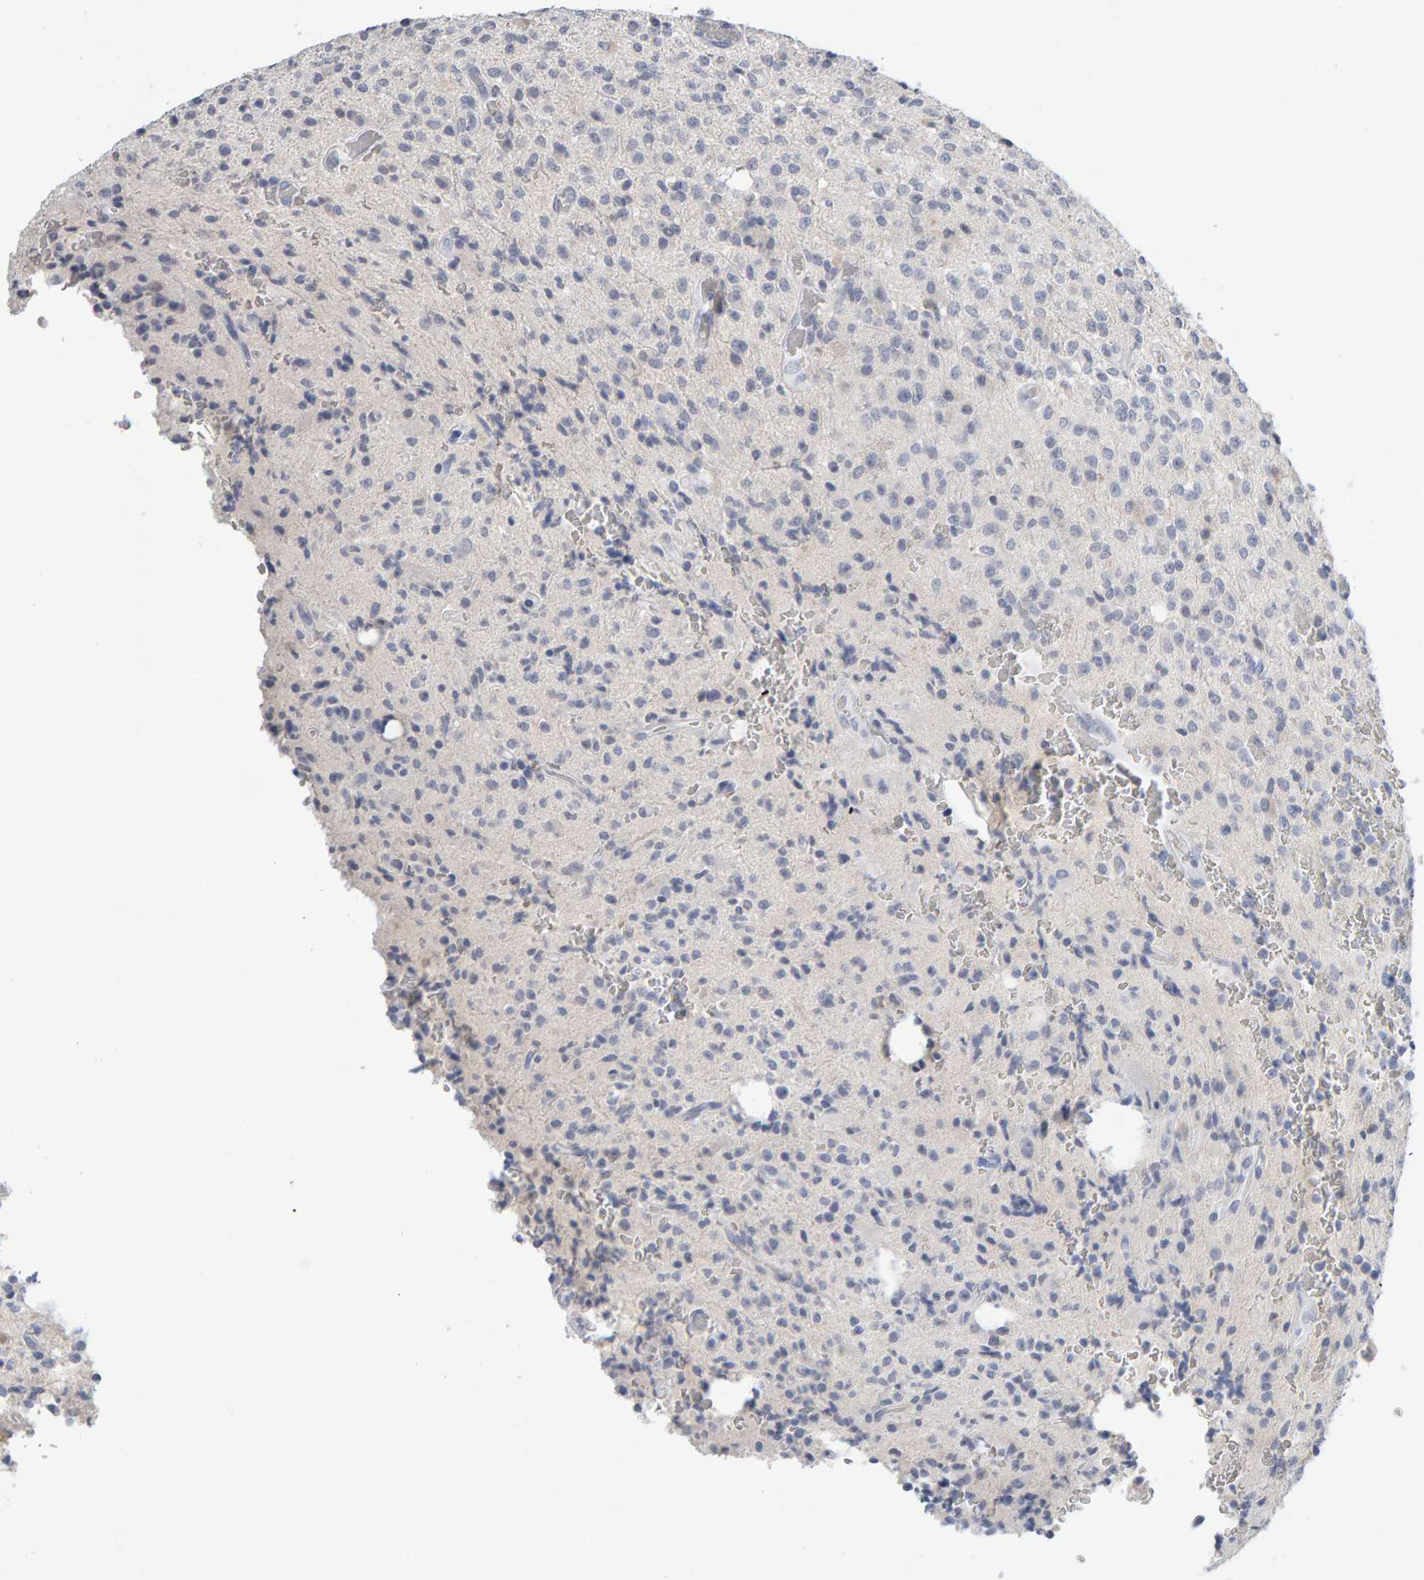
{"staining": {"intensity": "negative", "quantity": "none", "location": "none"}, "tissue": "glioma", "cell_type": "Tumor cells", "image_type": "cancer", "snomed": [{"axis": "morphology", "description": "Glioma, malignant, High grade"}, {"axis": "topography", "description": "Brain"}], "caption": "Immunohistochemistry (IHC) histopathology image of neoplastic tissue: human glioma stained with DAB shows no significant protein positivity in tumor cells.", "gene": "CTH", "patient": {"sex": "male", "age": 34}}